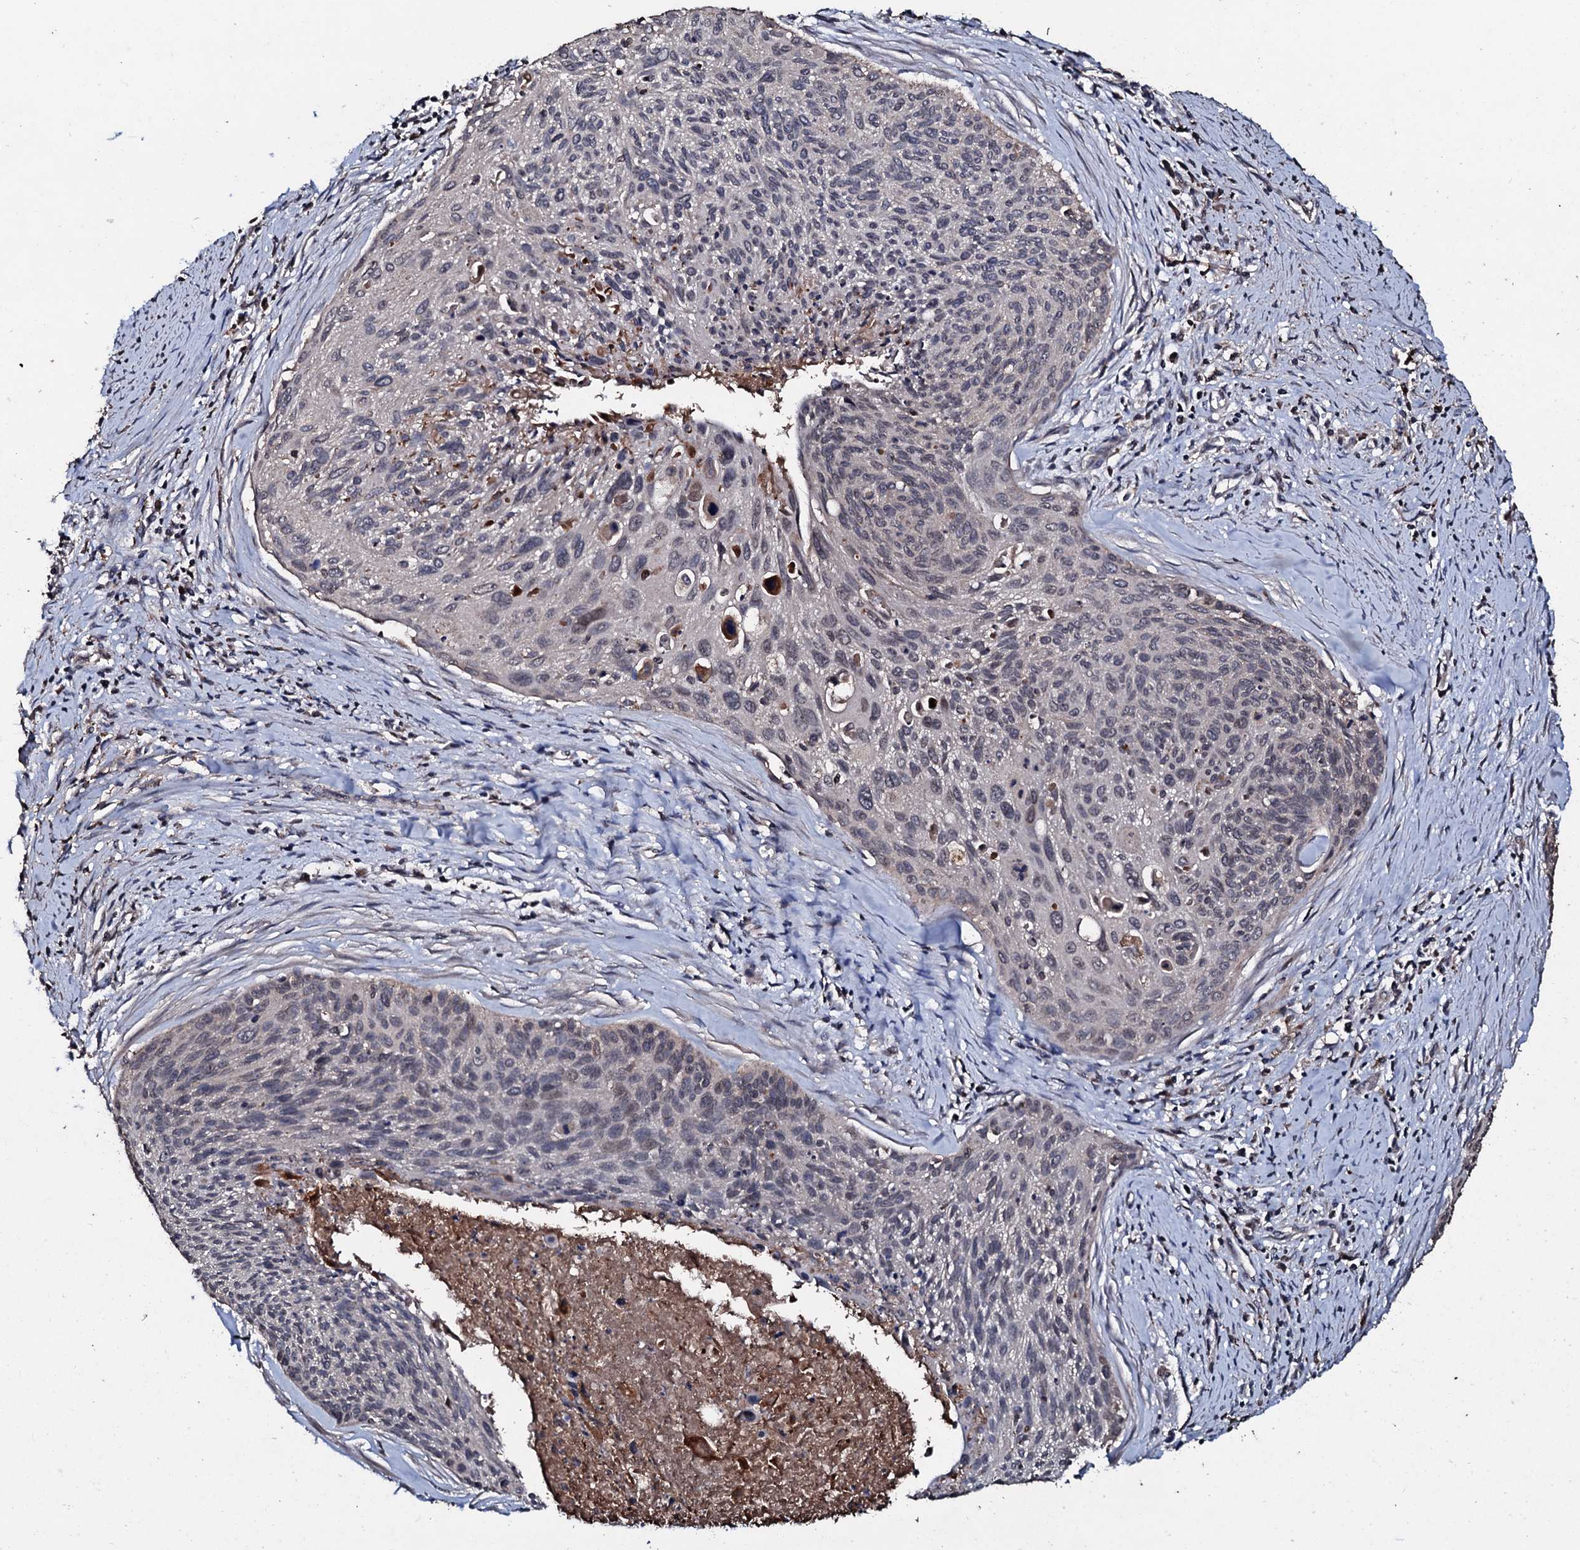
{"staining": {"intensity": "weak", "quantity": "<25%", "location": "cytoplasmic/membranous"}, "tissue": "cervical cancer", "cell_type": "Tumor cells", "image_type": "cancer", "snomed": [{"axis": "morphology", "description": "Squamous cell carcinoma, NOS"}, {"axis": "topography", "description": "Cervix"}], "caption": "This is a histopathology image of IHC staining of cervical cancer (squamous cell carcinoma), which shows no expression in tumor cells.", "gene": "SDHAF2", "patient": {"sex": "female", "age": 55}}